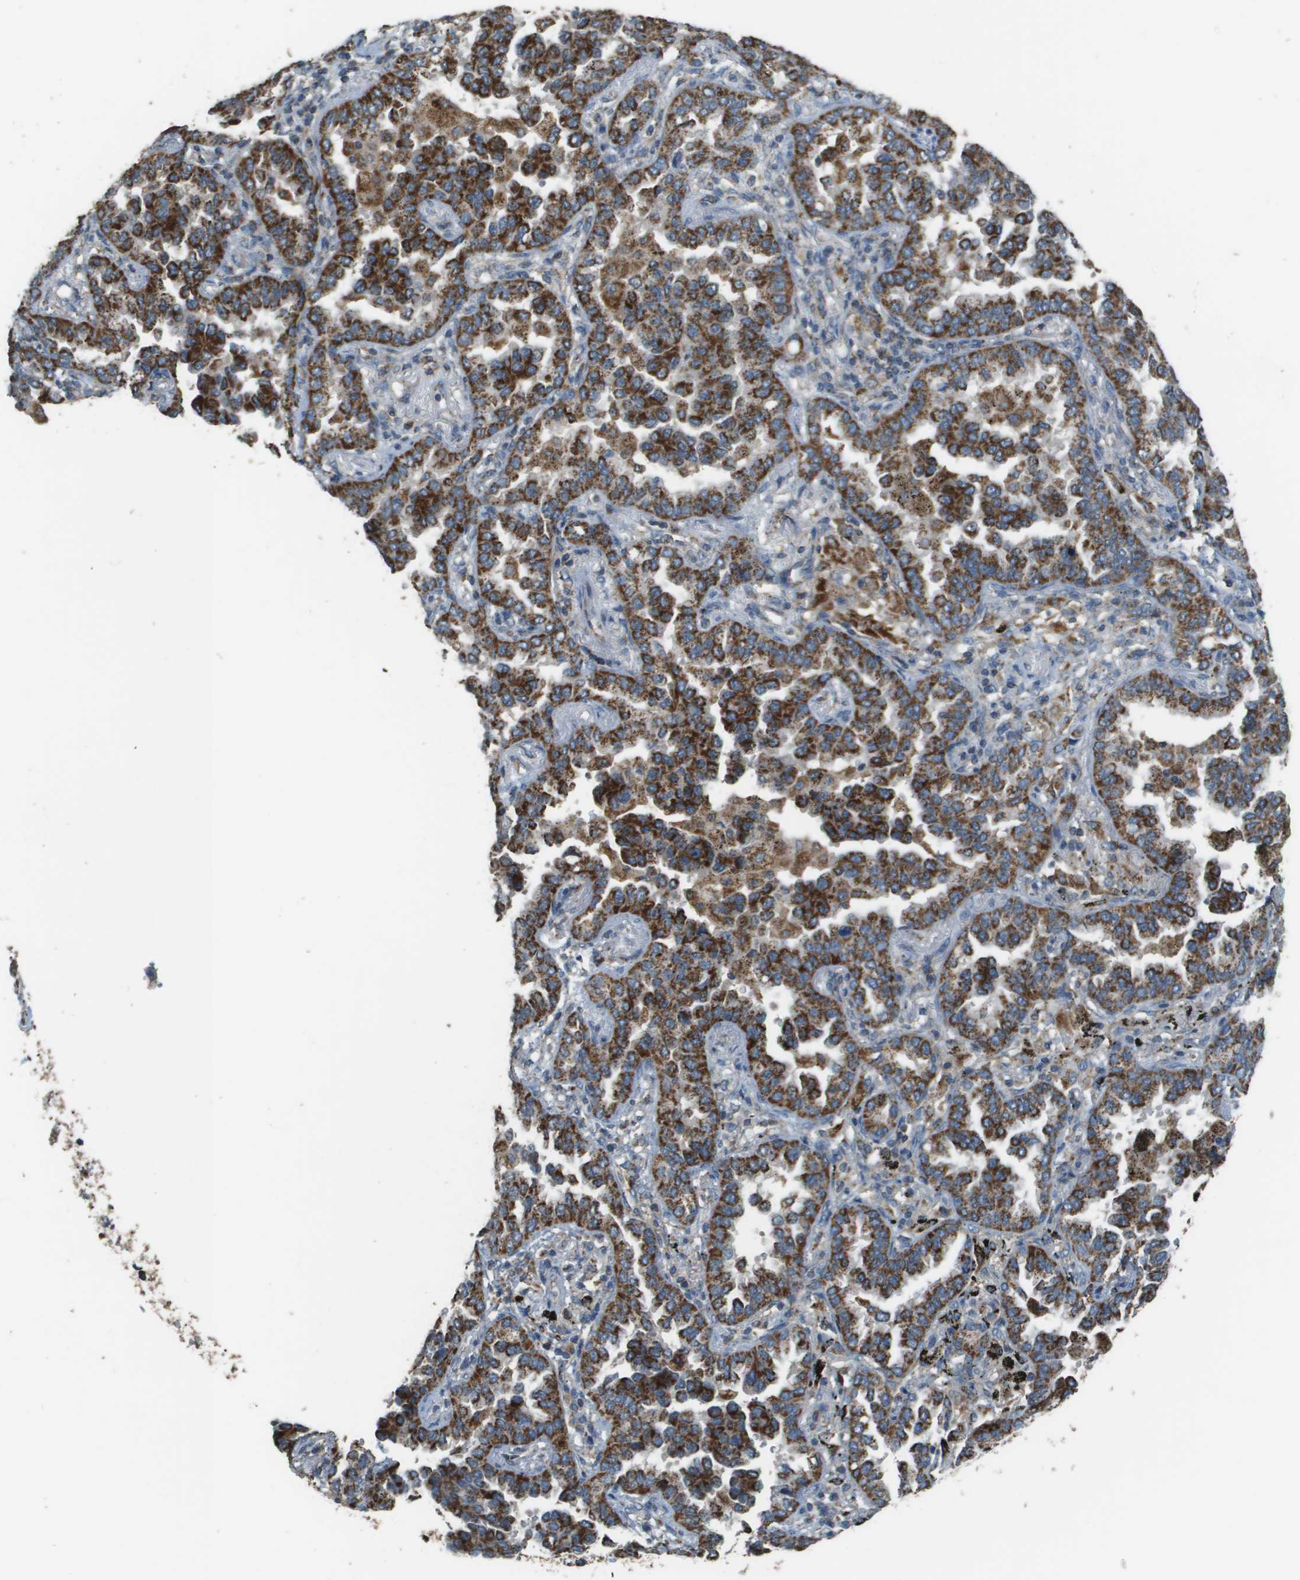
{"staining": {"intensity": "strong", "quantity": ">75%", "location": "cytoplasmic/membranous"}, "tissue": "lung cancer", "cell_type": "Tumor cells", "image_type": "cancer", "snomed": [{"axis": "morphology", "description": "Normal tissue, NOS"}, {"axis": "morphology", "description": "Adenocarcinoma, NOS"}, {"axis": "topography", "description": "Lung"}], "caption": "Lung cancer (adenocarcinoma) stained with a brown dye demonstrates strong cytoplasmic/membranous positive expression in approximately >75% of tumor cells.", "gene": "FH", "patient": {"sex": "male", "age": 59}}